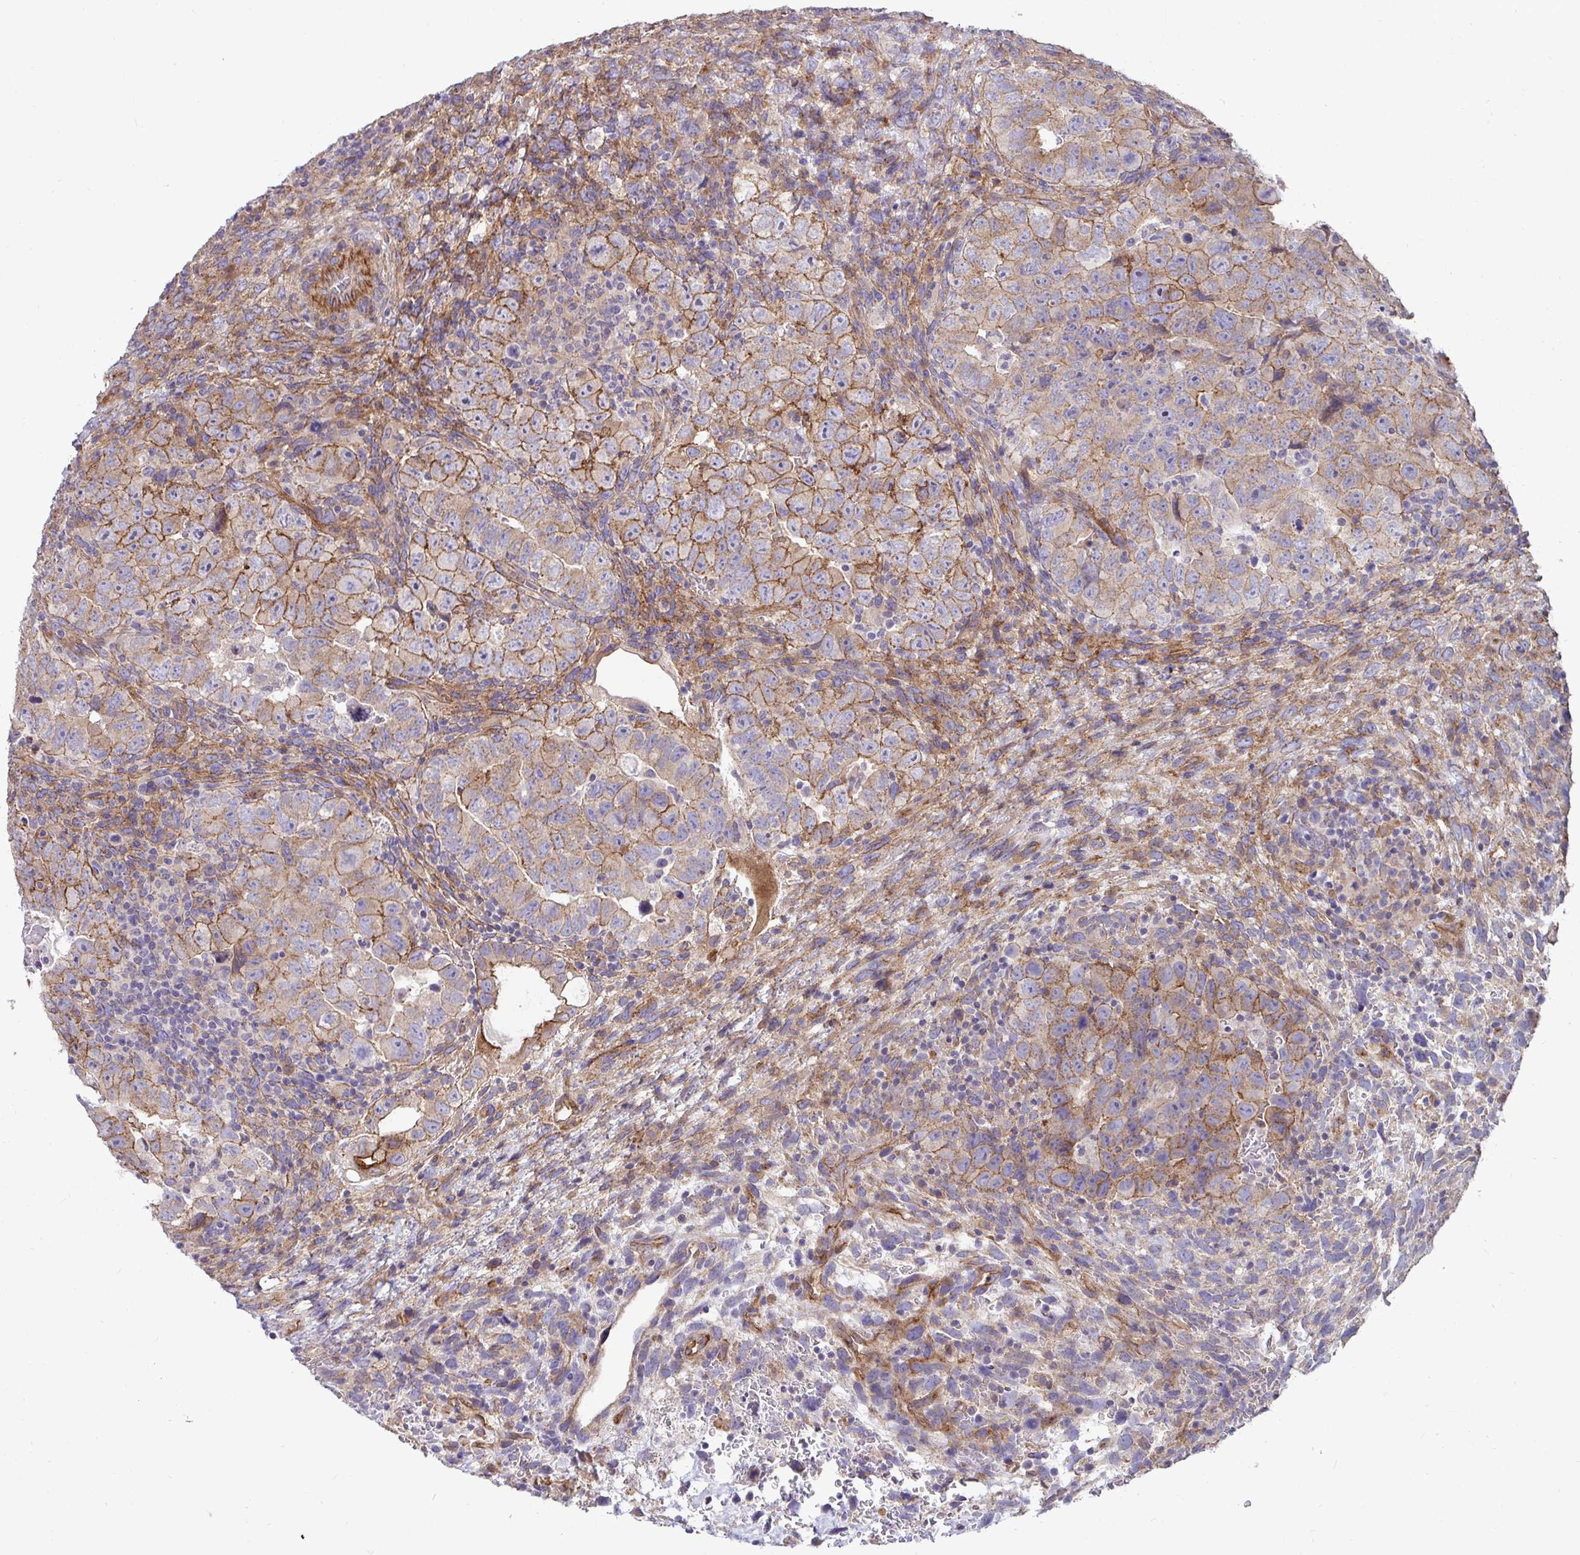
{"staining": {"intensity": "moderate", "quantity": ">75%", "location": "cytoplasmic/membranous"}, "tissue": "testis cancer", "cell_type": "Tumor cells", "image_type": "cancer", "snomed": [{"axis": "morphology", "description": "Carcinoma, Embryonal, NOS"}, {"axis": "topography", "description": "Testis"}], "caption": "Testis embryonal carcinoma stained with DAB immunohistochemistry displays medium levels of moderate cytoplasmic/membranous staining in about >75% of tumor cells.", "gene": "SH2D1B", "patient": {"sex": "male", "age": 24}}